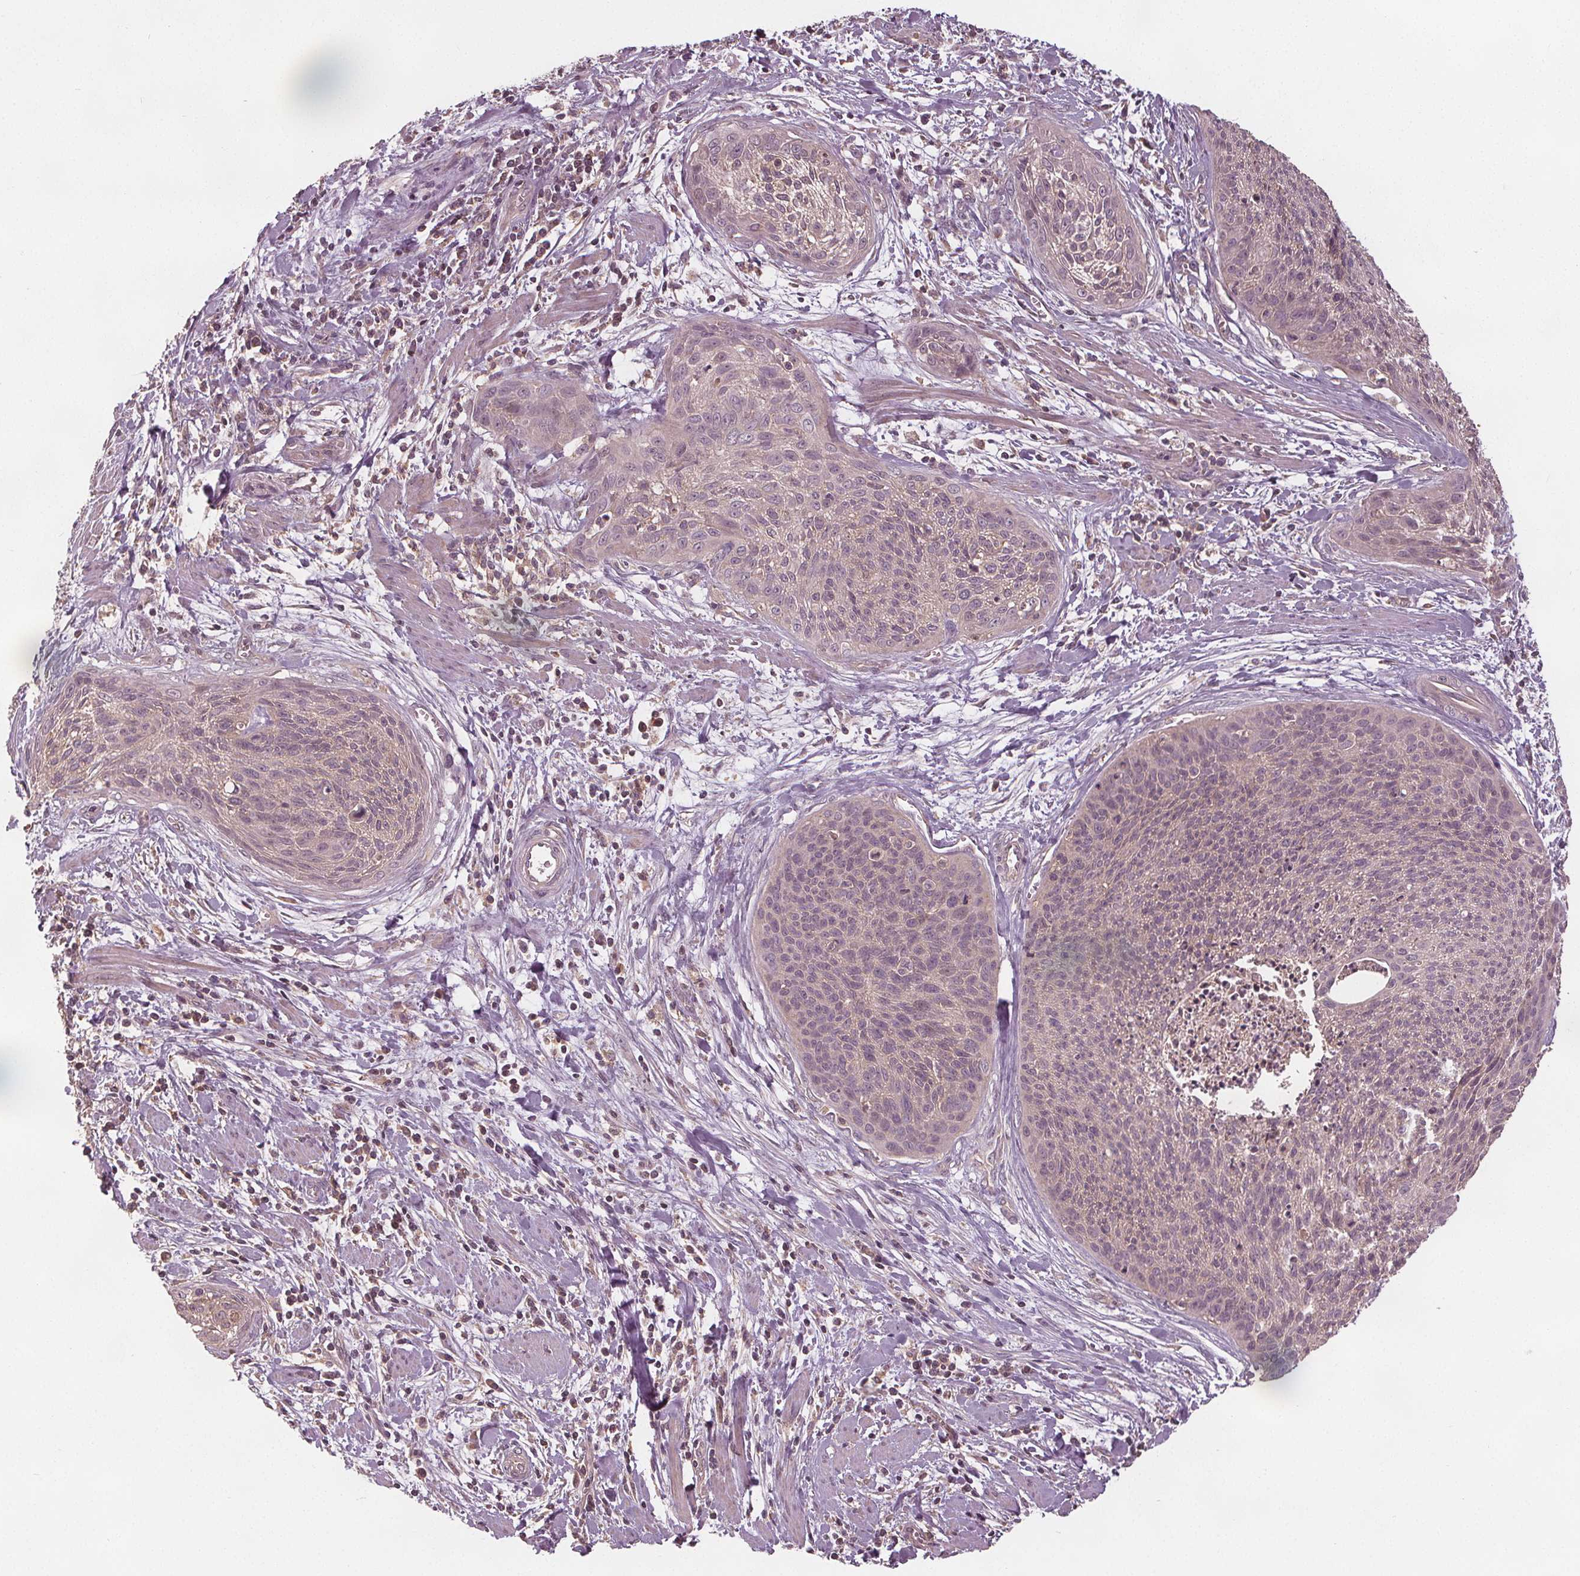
{"staining": {"intensity": "negative", "quantity": "none", "location": "none"}, "tissue": "cervical cancer", "cell_type": "Tumor cells", "image_type": "cancer", "snomed": [{"axis": "morphology", "description": "Squamous cell carcinoma, NOS"}, {"axis": "topography", "description": "Cervix"}], "caption": "The photomicrograph reveals no staining of tumor cells in squamous cell carcinoma (cervical).", "gene": "GNB2", "patient": {"sex": "female", "age": 55}}